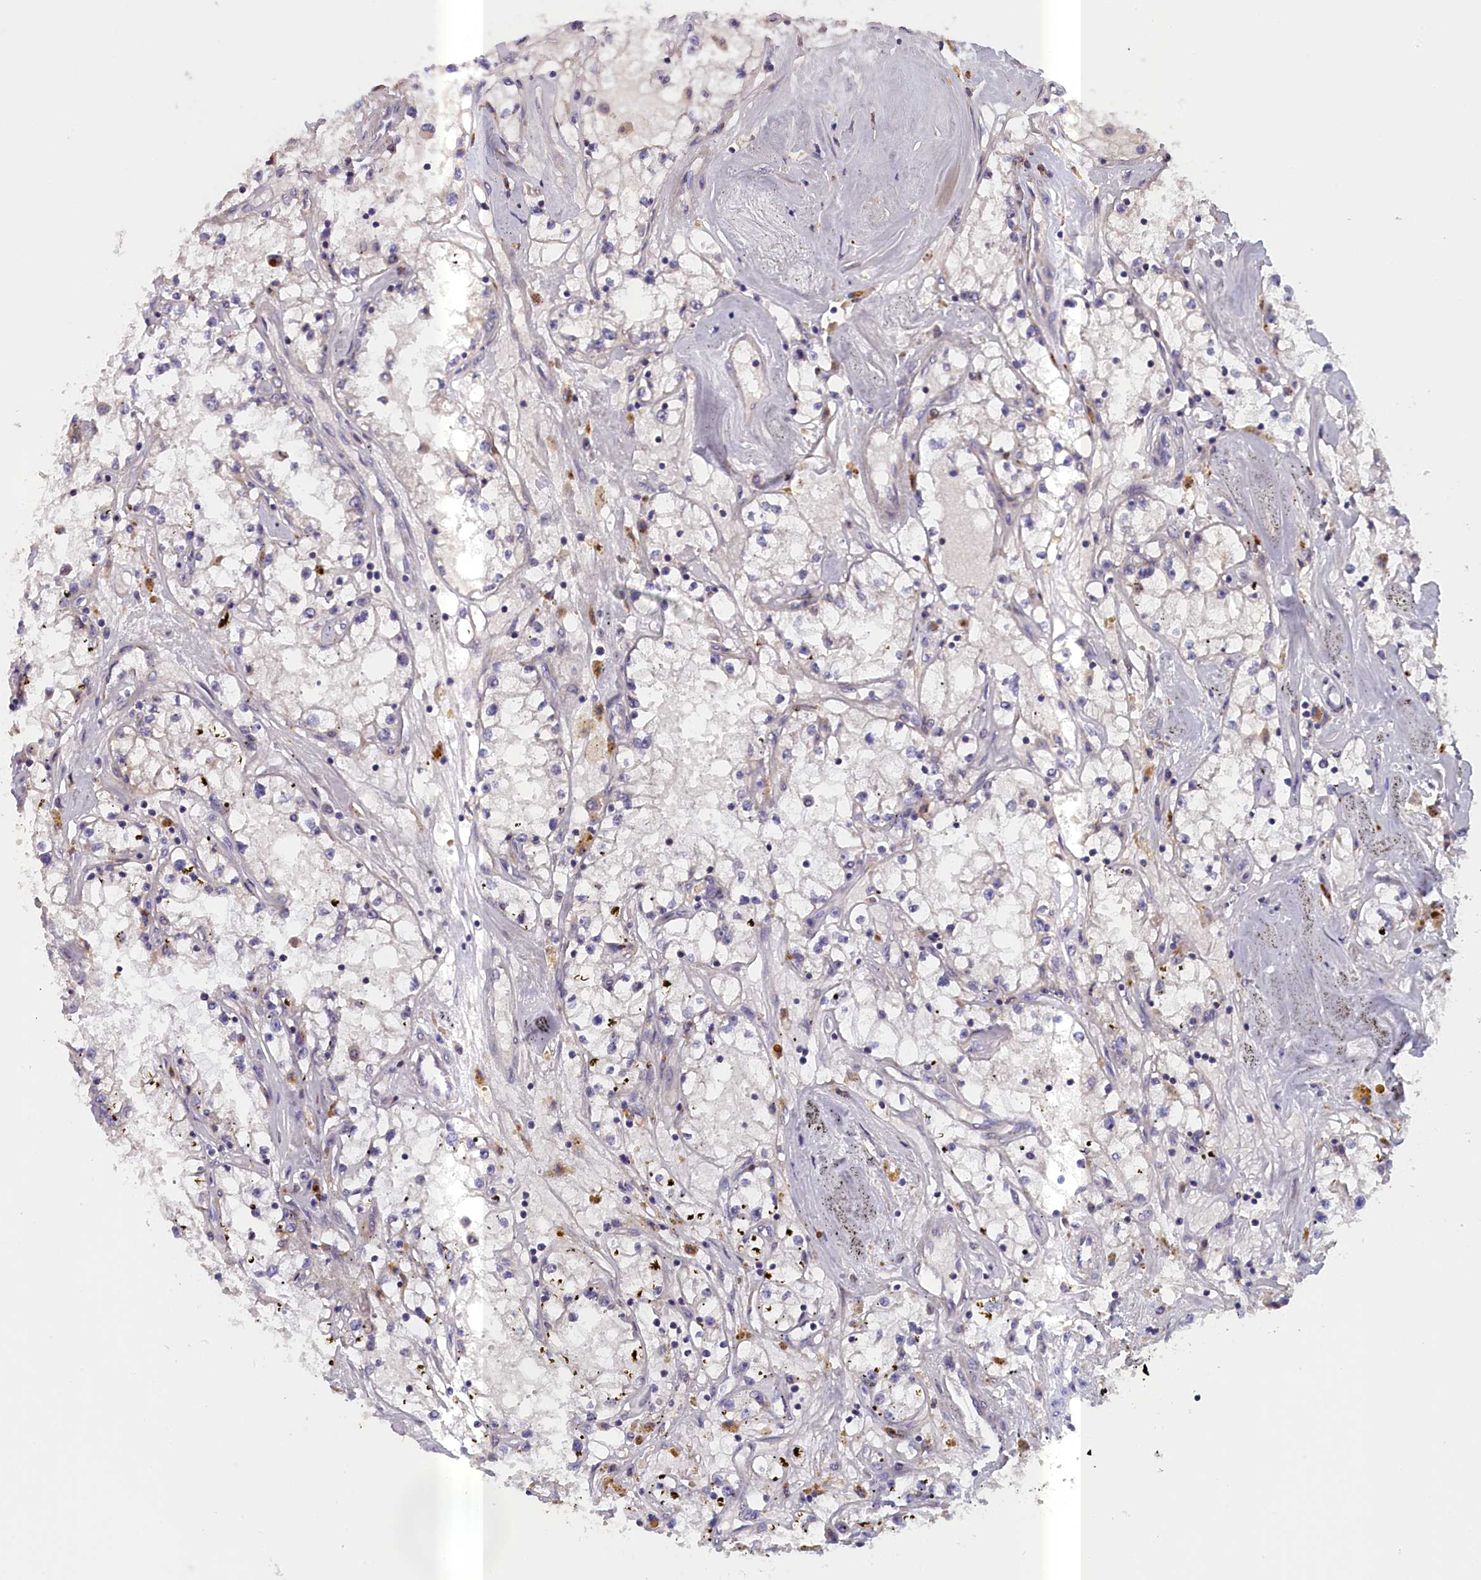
{"staining": {"intensity": "negative", "quantity": "none", "location": "none"}, "tissue": "renal cancer", "cell_type": "Tumor cells", "image_type": "cancer", "snomed": [{"axis": "morphology", "description": "Adenocarcinoma, NOS"}, {"axis": "topography", "description": "Kidney"}], "caption": "DAB immunohistochemical staining of renal cancer (adenocarcinoma) reveals no significant expression in tumor cells.", "gene": "IGFALS", "patient": {"sex": "male", "age": 56}}